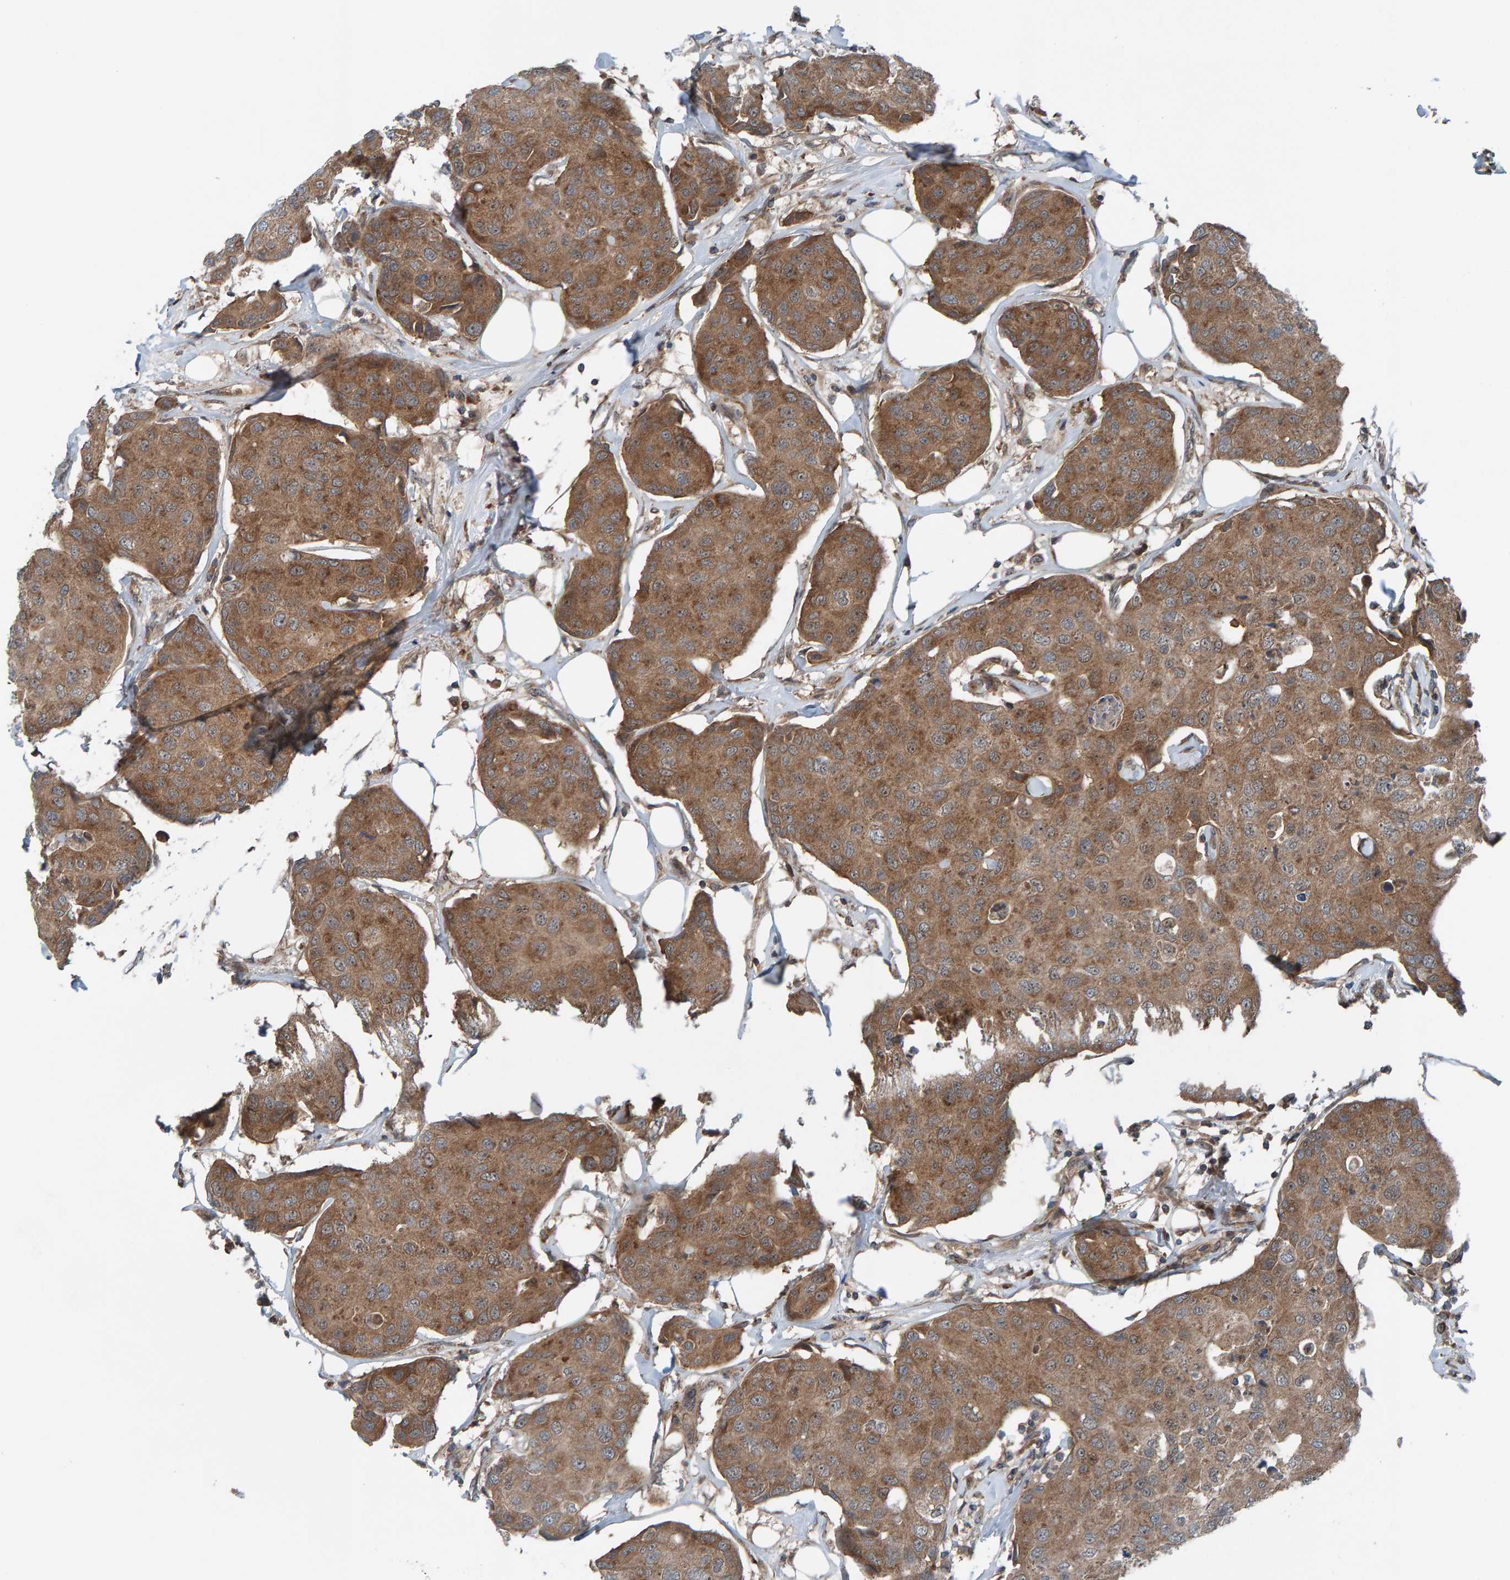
{"staining": {"intensity": "moderate", "quantity": ">75%", "location": "cytoplasmic/membranous"}, "tissue": "breast cancer", "cell_type": "Tumor cells", "image_type": "cancer", "snomed": [{"axis": "morphology", "description": "Duct carcinoma"}, {"axis": "topography", "description": "Breast"}], "caption": "This is a micrograph of immunohistochemistry (IHC) staining of breast cancer, which shows moderate positivity in the cytoplasmic/membranous of tumor cells.", "gene": "CUEDC1", "patient": {"sex": "female", "age": 80}}